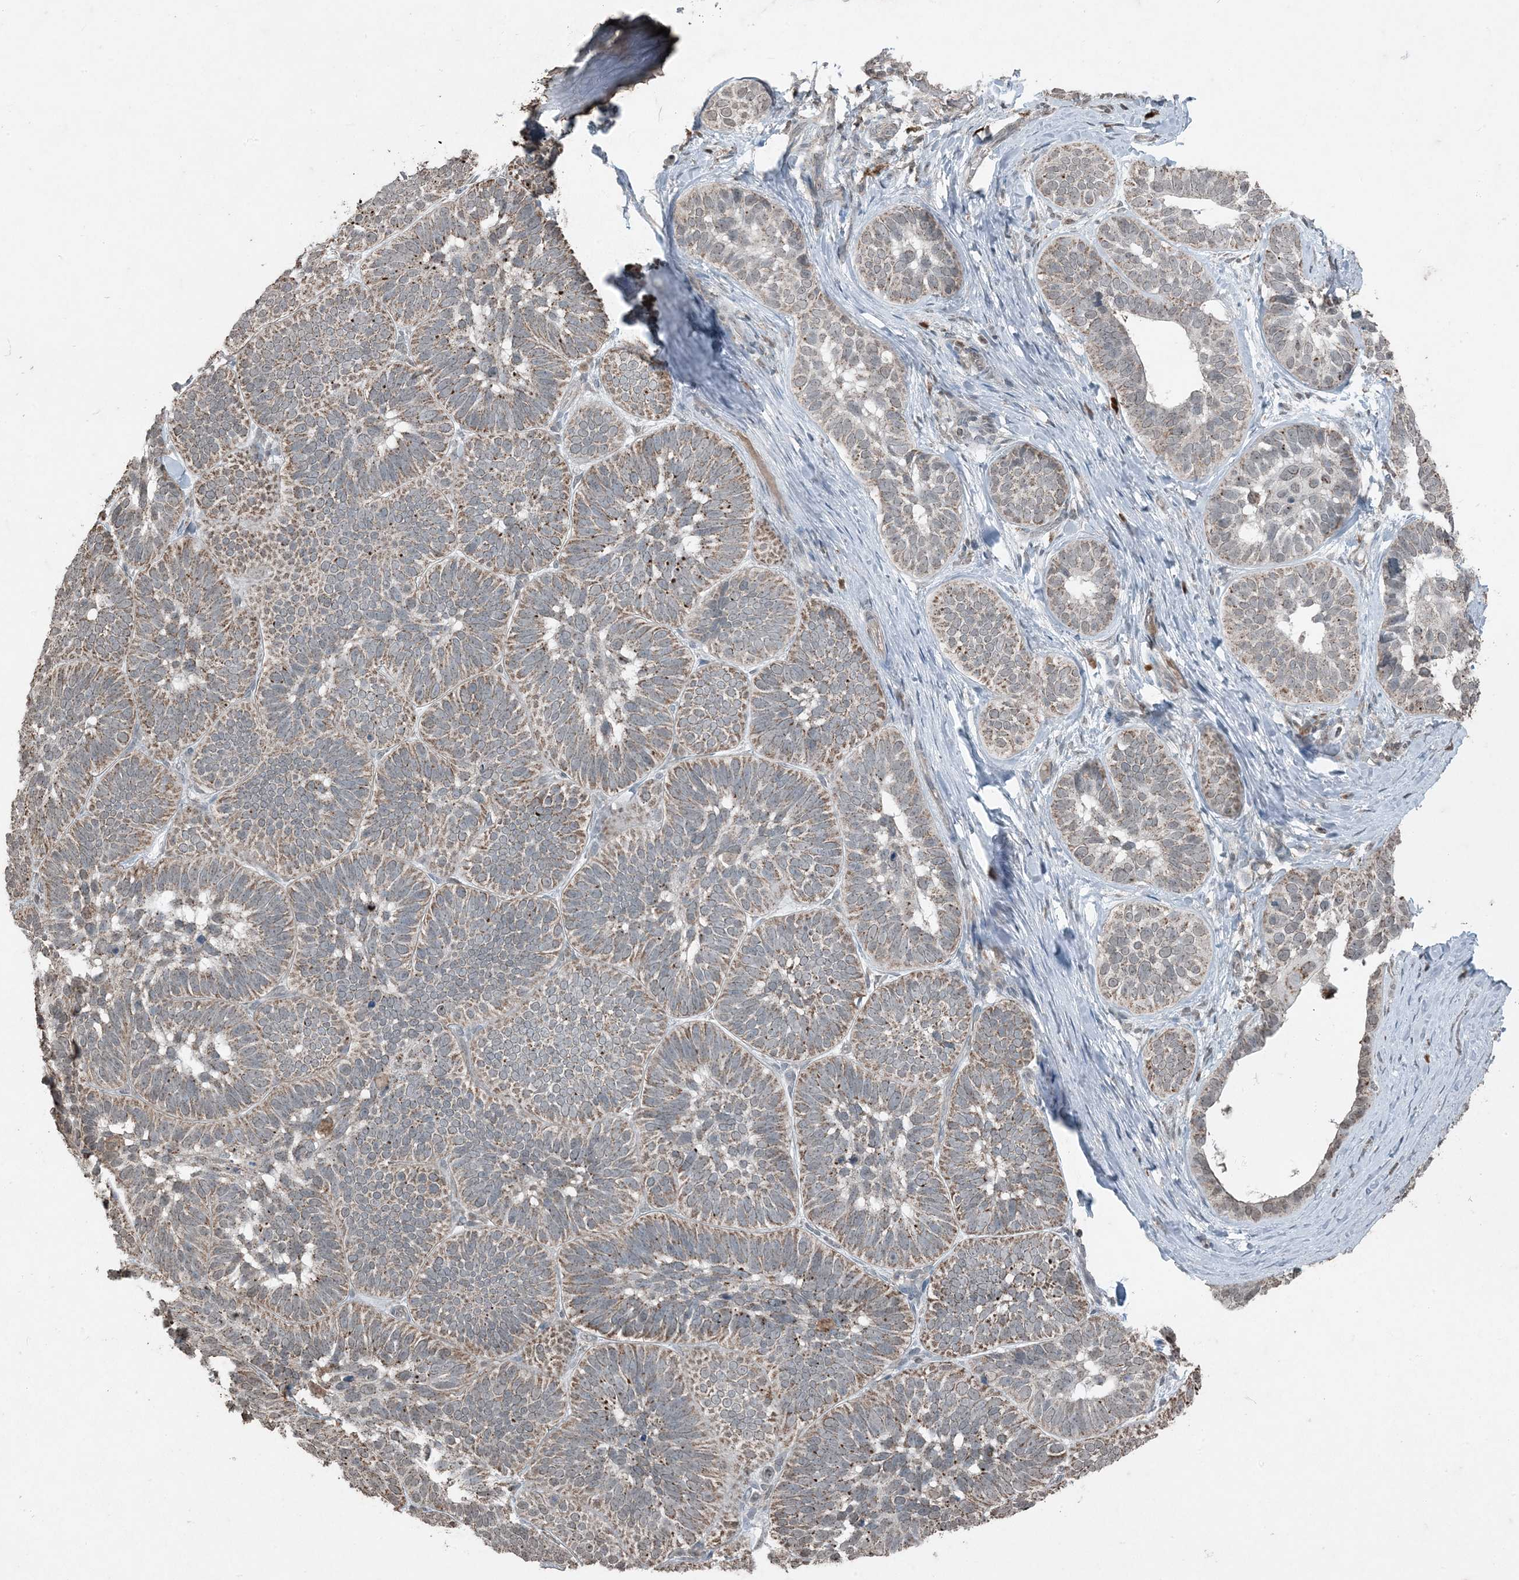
{"staining": {"intensity": "moderate", "quantity": "25%-75%", "location": "cytoplasmic/membranous"}, "tissue": "skin cancer", "cell_type": "Tumor cells", "image_type": "cancer", "snomed": [{"axis": "morphology", "description": "Basal cell carcinoma"}, {"axis": "topography", "description": "Skin"}], "caption": "IHC photomicrograph of skin cancer (basal cell carcinoma) stained for a protein (brown), which demonstrates medium levels of moderate cytoplasmic/membranous positivity in about 25%-75% of tumor cells.", "gene": "GNL1", "patient": {"sex": "male", "age": 62}}